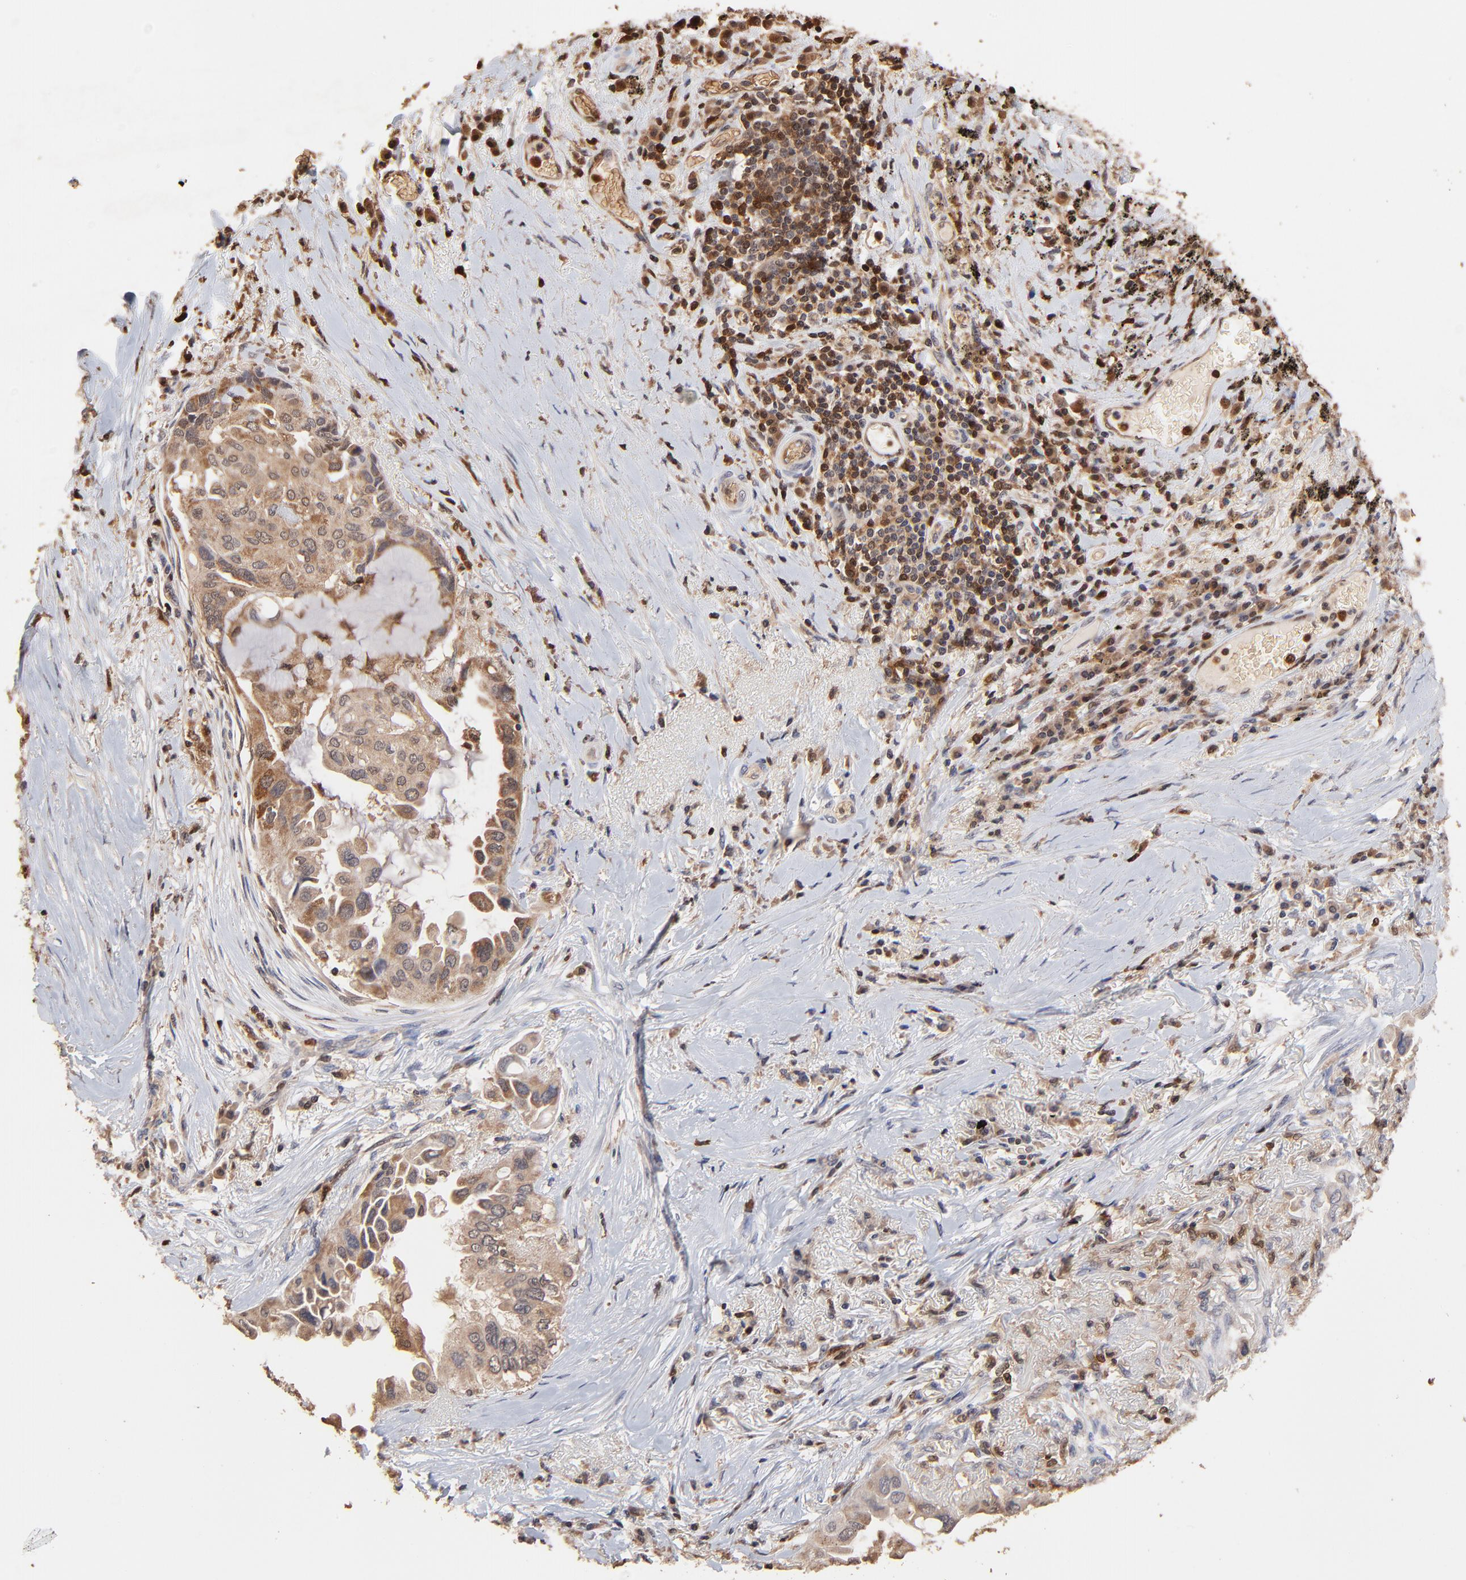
{"staining": {"intensity": "weak", "quantity": ">75%", "location": "cytoplasmic/membranous"}, "tissue": "lung cancer", "cell_type": "Tumor cells", "image_type": "cancer", "snomed": [{"axis": "morphology", "description": "Adenocarcinoma, NOS"}, {"axis": "topography", "description": "Lung"}], "caption": "Brown immunohistochemical staining in human lung cancer reveals weak cytoplasmic/membranous expression in about >75% of tumor cells.", "gene": "CASP1", "patient": {"sex": "female", "age": 76}}